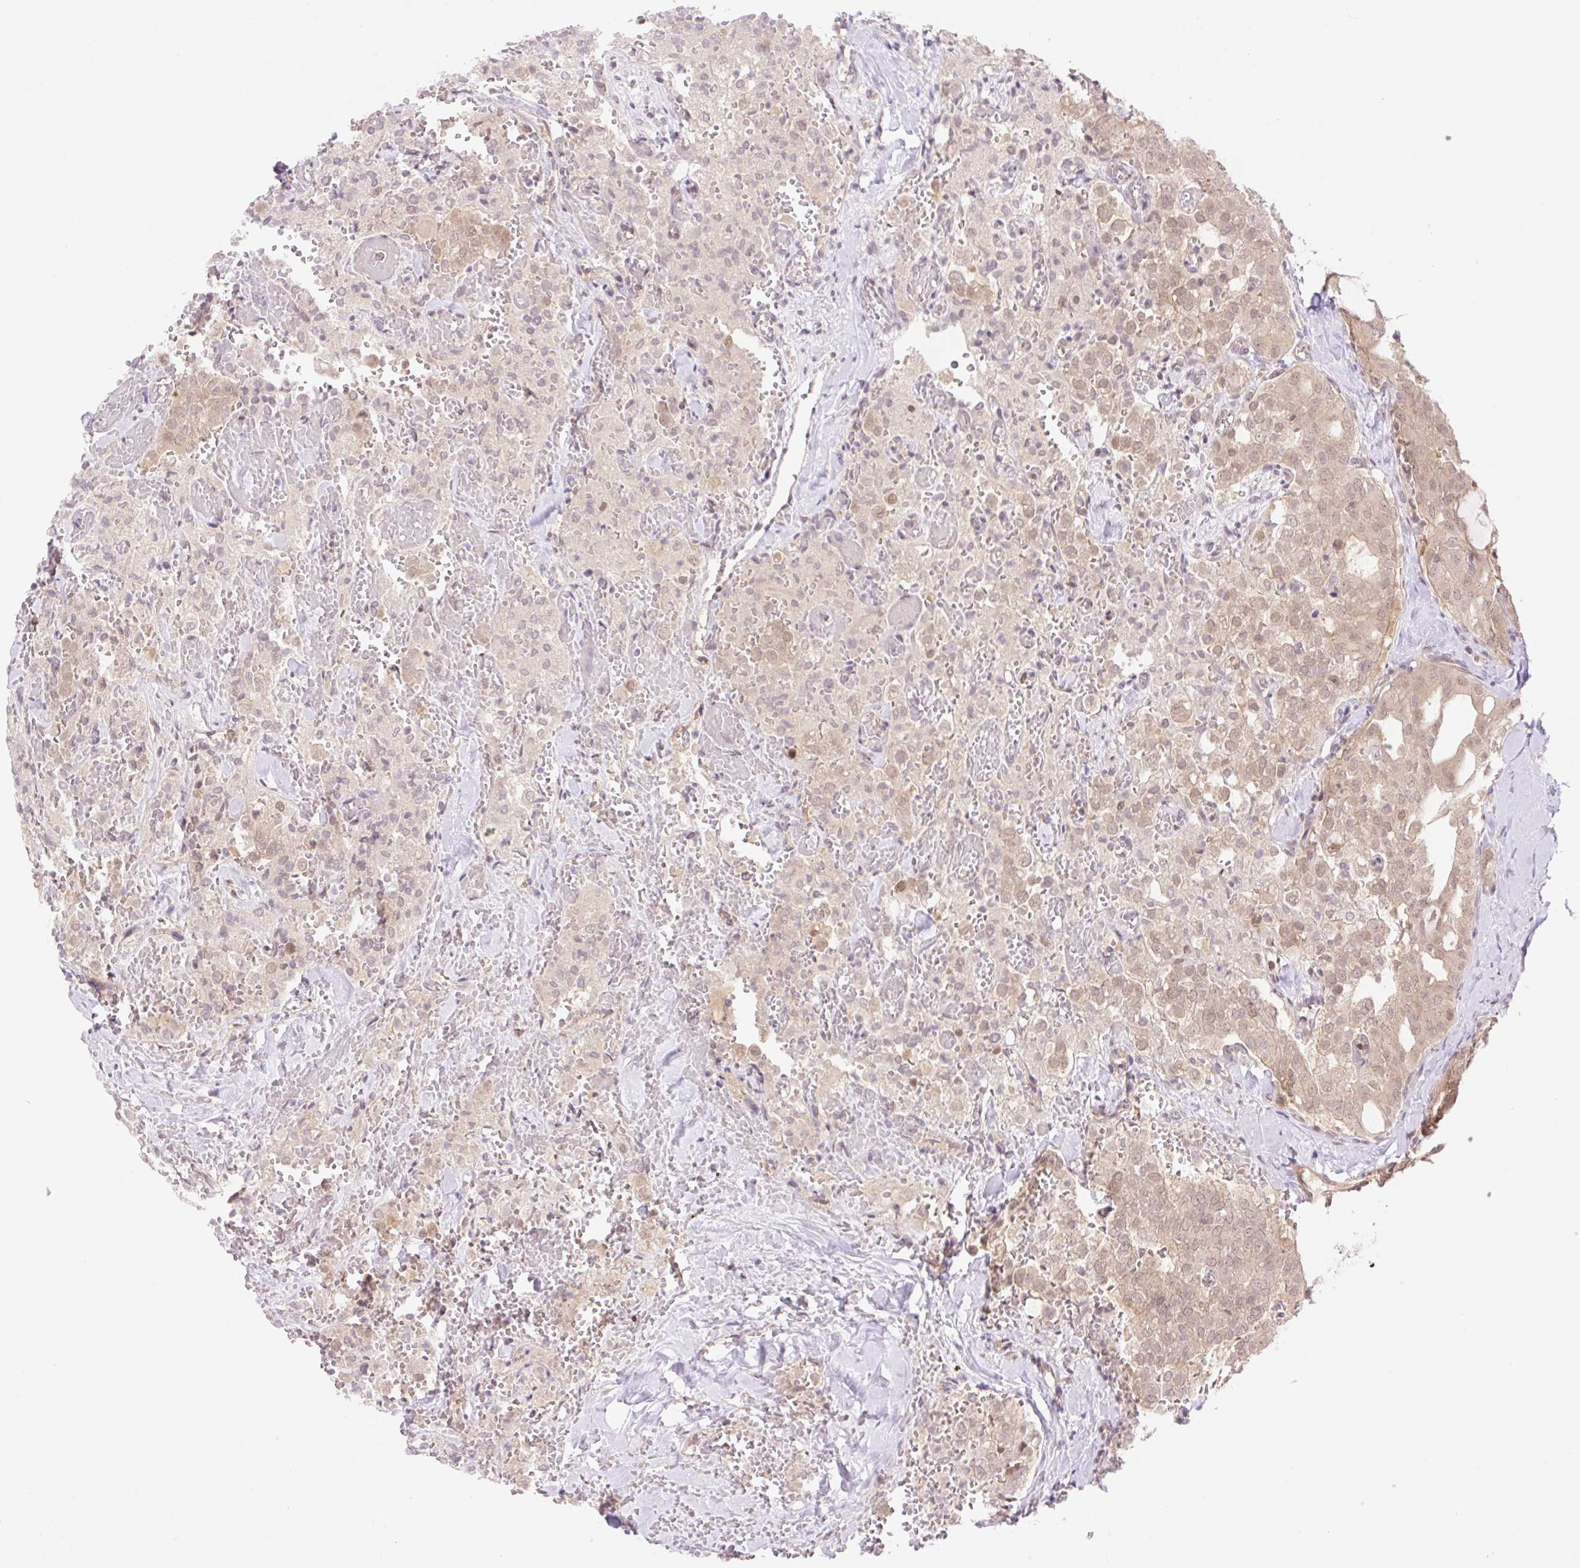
{"staining": {"intensity": "moderate", "quantity": ">75%", "location": "cytoplasmic/membranous,nuclear"}, "tissue": "thyroid cancer", "cell_type": "Tumor cells", "image_type": "cancer", "snomed": [{"axis": "morphology", "description": "Follicular adenoma carcinoma, NOS"}, {"axis": "topography", "description": "Thyroid gland"}], "caption": "A brown stain shows moderate cytoplasmic/membranous and nuclear expression of a protein in thyroid follicular adenoma carcinoma tumor cells. (DAB IHC with brightfield microscopy, high magnification).", "gene": "VPS25", "patient": {"sex": "male", "age": 75}}